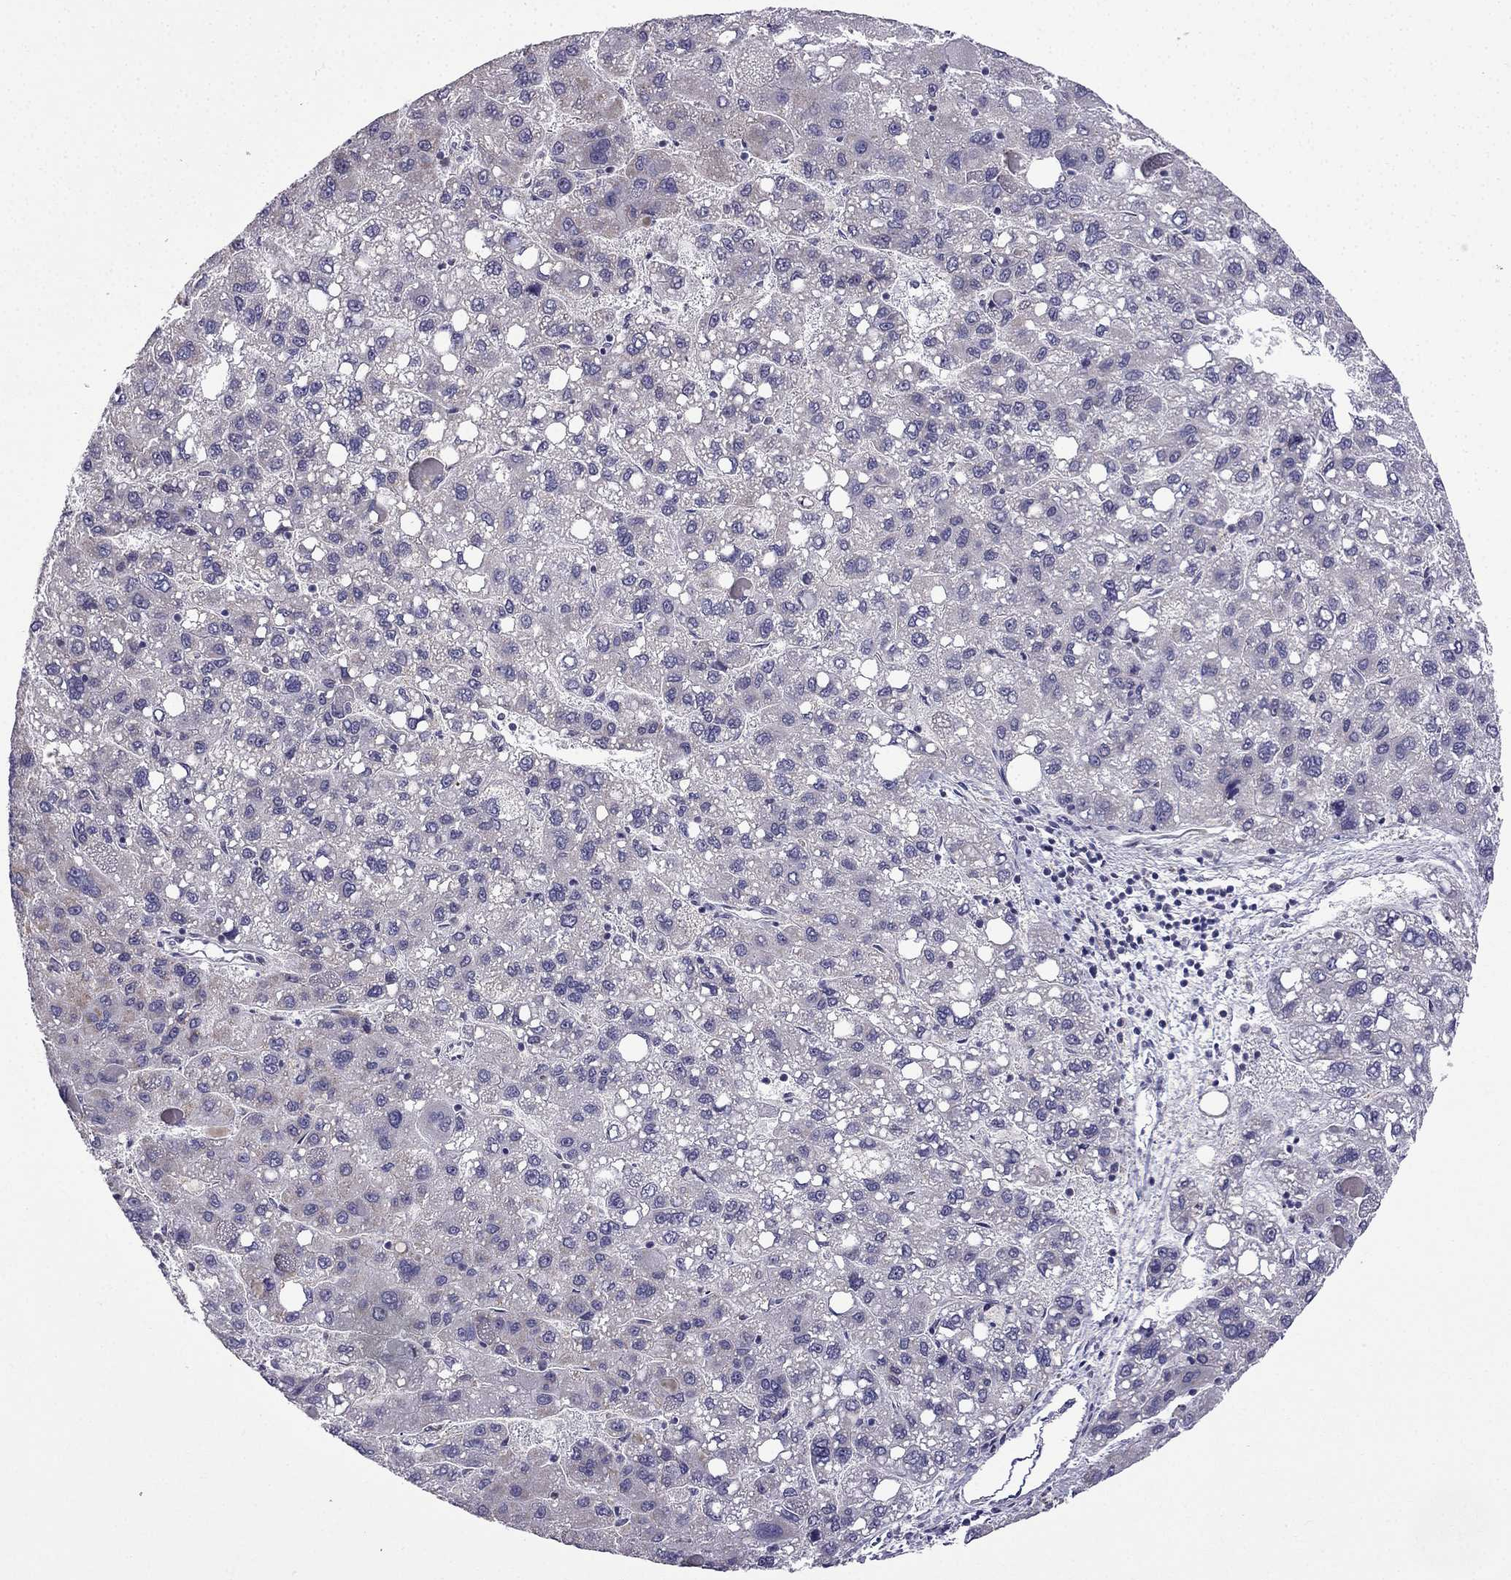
{"staining": {"intensity": "negative", "quantity": "none", "location": "none"}, "tissue": "liver cancer", "cell_type": "Tumor cells", "image_type": "cancer", "snomed": [{"axis": "morphology", "description": "Carcinoma, Hepatocellular, NOS"}, {"axis": "topography", "description": "Liver"}], "caption": "An image of human liver cancer is negative for staining in tumor cells.", "gene": "SLC6A2", "patient": {"sex": "female", "age": 82}}